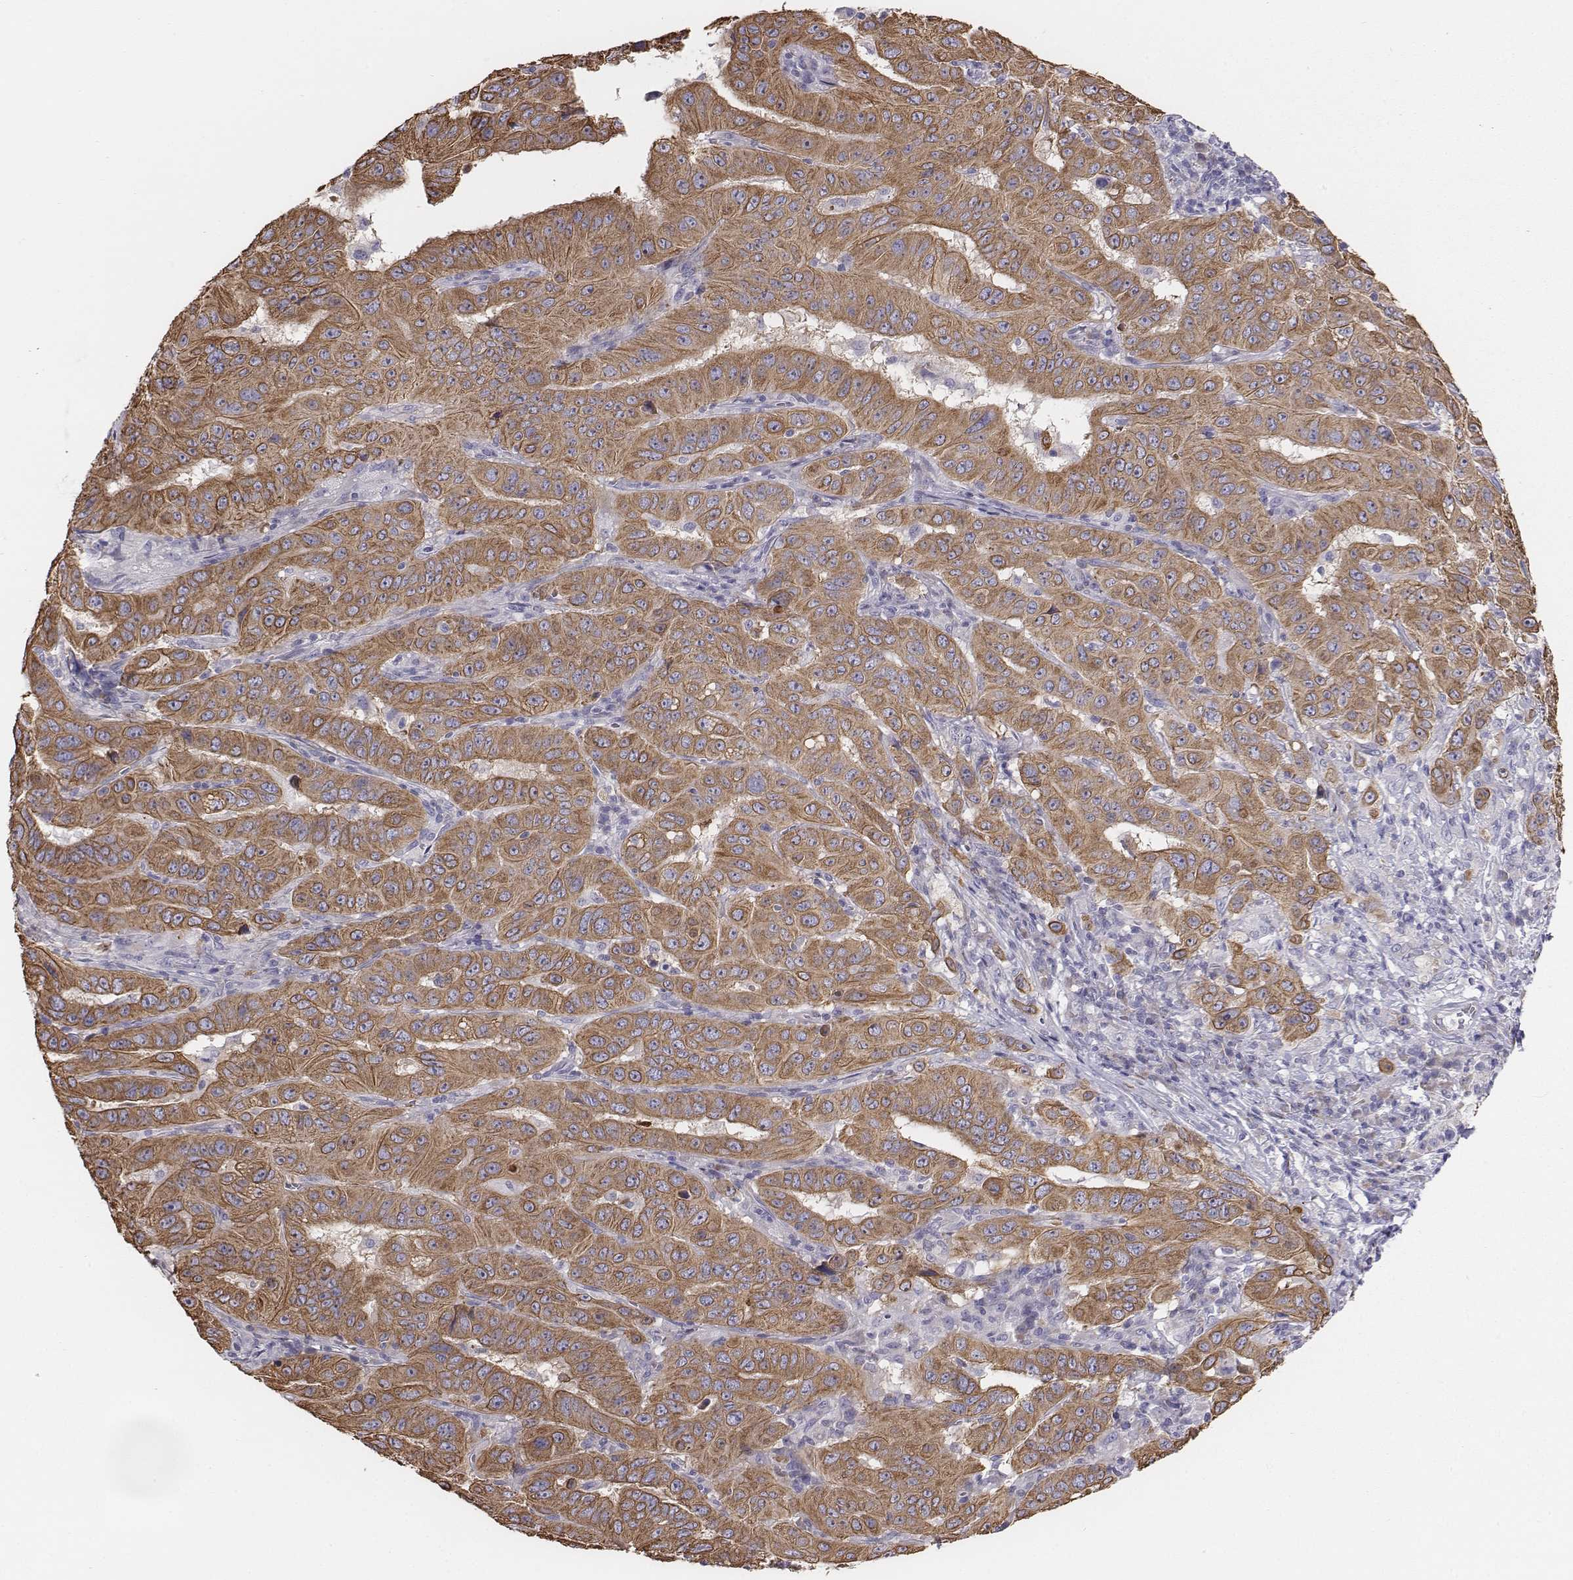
{"staining": {"intensity": "moderate", "quantity": ">75%", "location": "cytoplasmic/membranous"}, "tissue": "pancreatic cancer", "cell_type": "Tumor cells", "image_type": "cancer", "snomed": [{"axis": "morphology", "description": "Adenocarcinoma, NOS"}, {"axis": "topography", "description": "Pancreas"}], "caption": "Immunohistochemical staining of human pancreatic adenocarcinoma exhibits moderate cytoplasmic/membranous protein staining in about >75% of tumor cells.", "gene": "CHST14", "patient": {"sex": "male", "age": 63}}